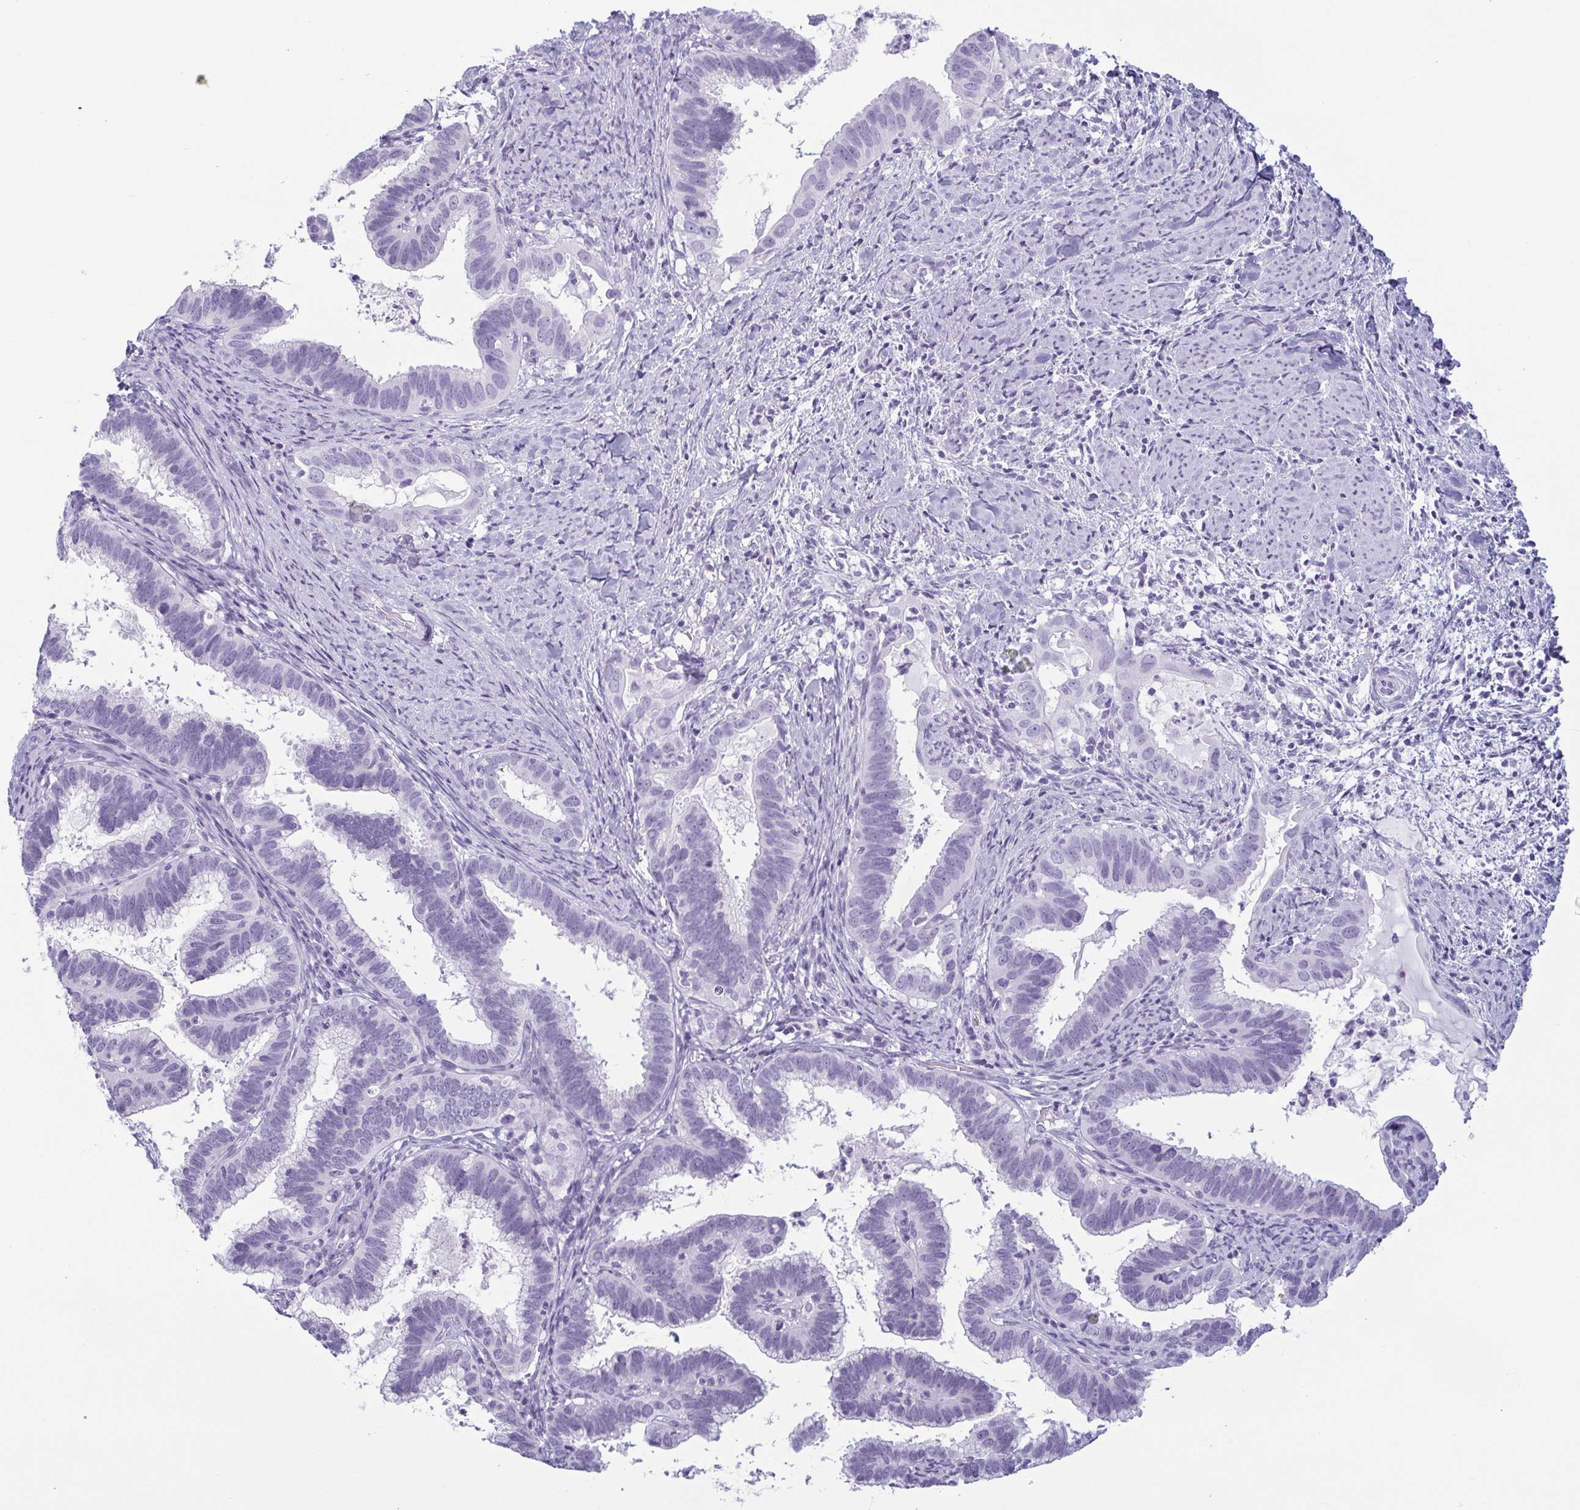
{"staining": {"intensity": "negative", "quantity": "none", "location": "none"}, "tissue": "cervical cancer", "cell_type": "Tumor cells", "image_type": "cancer", "snomed": [{"axis": "morphology", "description": "Adenocarcinoma, NOS"}, {"axis": "topography", "description": "Cervix"}], "caption": "The IHC photomicrograph has no significant expression in tumor cells of cervical adenocarcinoma tissue.", "gene": "KRT78", "patient": {"sex": "female", "age": 61}}